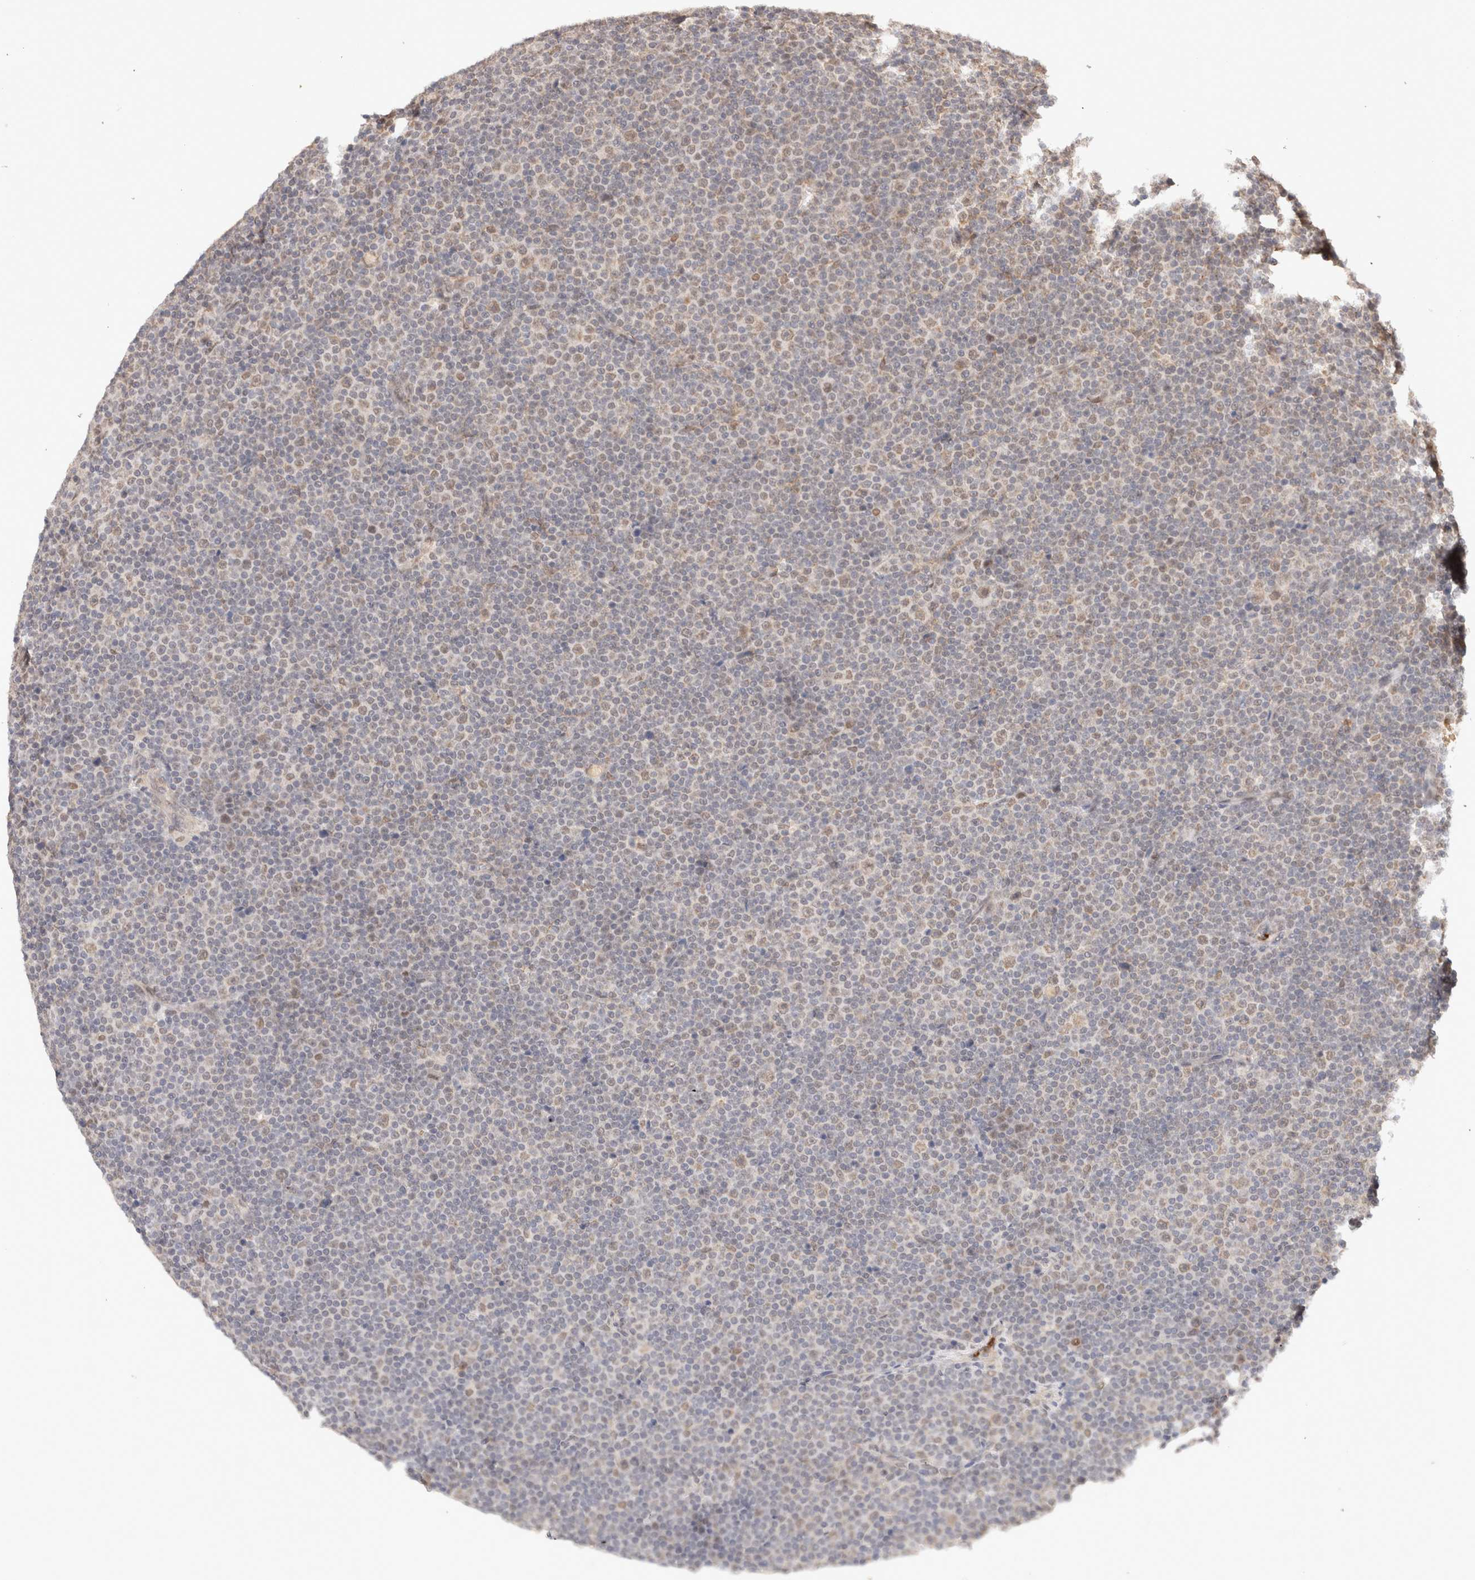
{"staining": {"intensity": "moderate", "quantity": "25%-75%", "location": "nuclear"}, "tissue": "lymphoma", "cell_type": "Tumor cells", "image_type": "cancer", "snomed": [{"axis": "morphology", "description": "Malignant lymphoma, non-Hodgkin's type, Low grade"}, {"axis": "topography", "description": "Lymph node"}], "caption": "An immunohistochemistry (IHC) micrograph of neoplastic tissue is shown. Protein staining in brown highlights moderate nuclear positivity in malignant lymphoma, non-Hodgkin's type (low-grade) within tumor cells.", "gene": "BRPF3", "patient": {"sex": "female", "age": 67}}